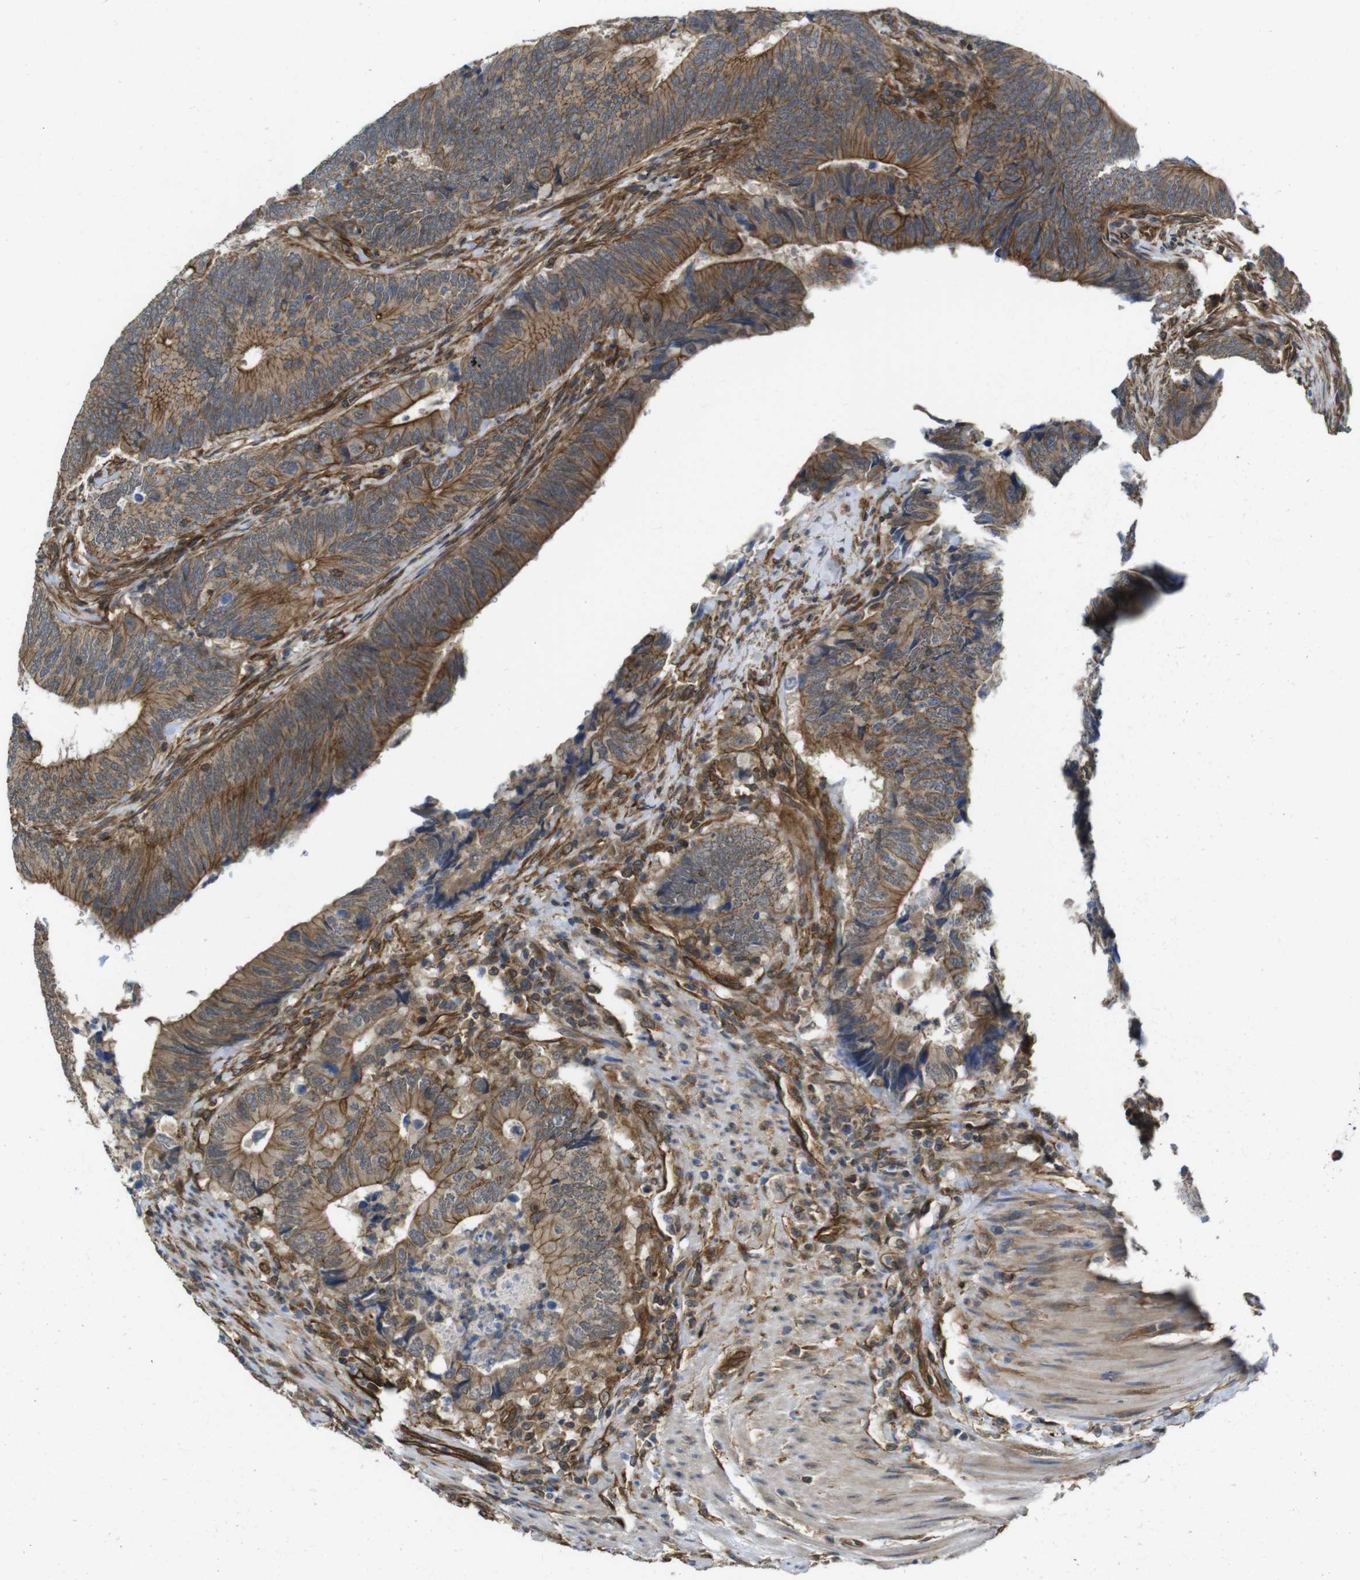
{"staining": {"intensity": "moderate", "quantity": ">75%", "location": "cytoplasmic/membranous"}, "tissue": "colorectal cancer", "cell_type": "Tumor cells", "image_type": "cancer", "snomed": [{"axis": "morphology", "description": "Normal tissue, NOS"}, {"axis": "morphology", "description": "Adenocarcinoma, NOS"}, {"axis": "topography", "description": "Colon"}], "caption": "Colorectal cancer (adenocarcinoma) stained for a protein demonstrates moderate cytoplasmic/membranous positivity in tumor cells. (DAB (3,3'-diaminobenzidine) IHC with brightfield microscopy, high magnification).", "gene": "ZDHHC5", "patient": {"sex": "male", "age": 56}}